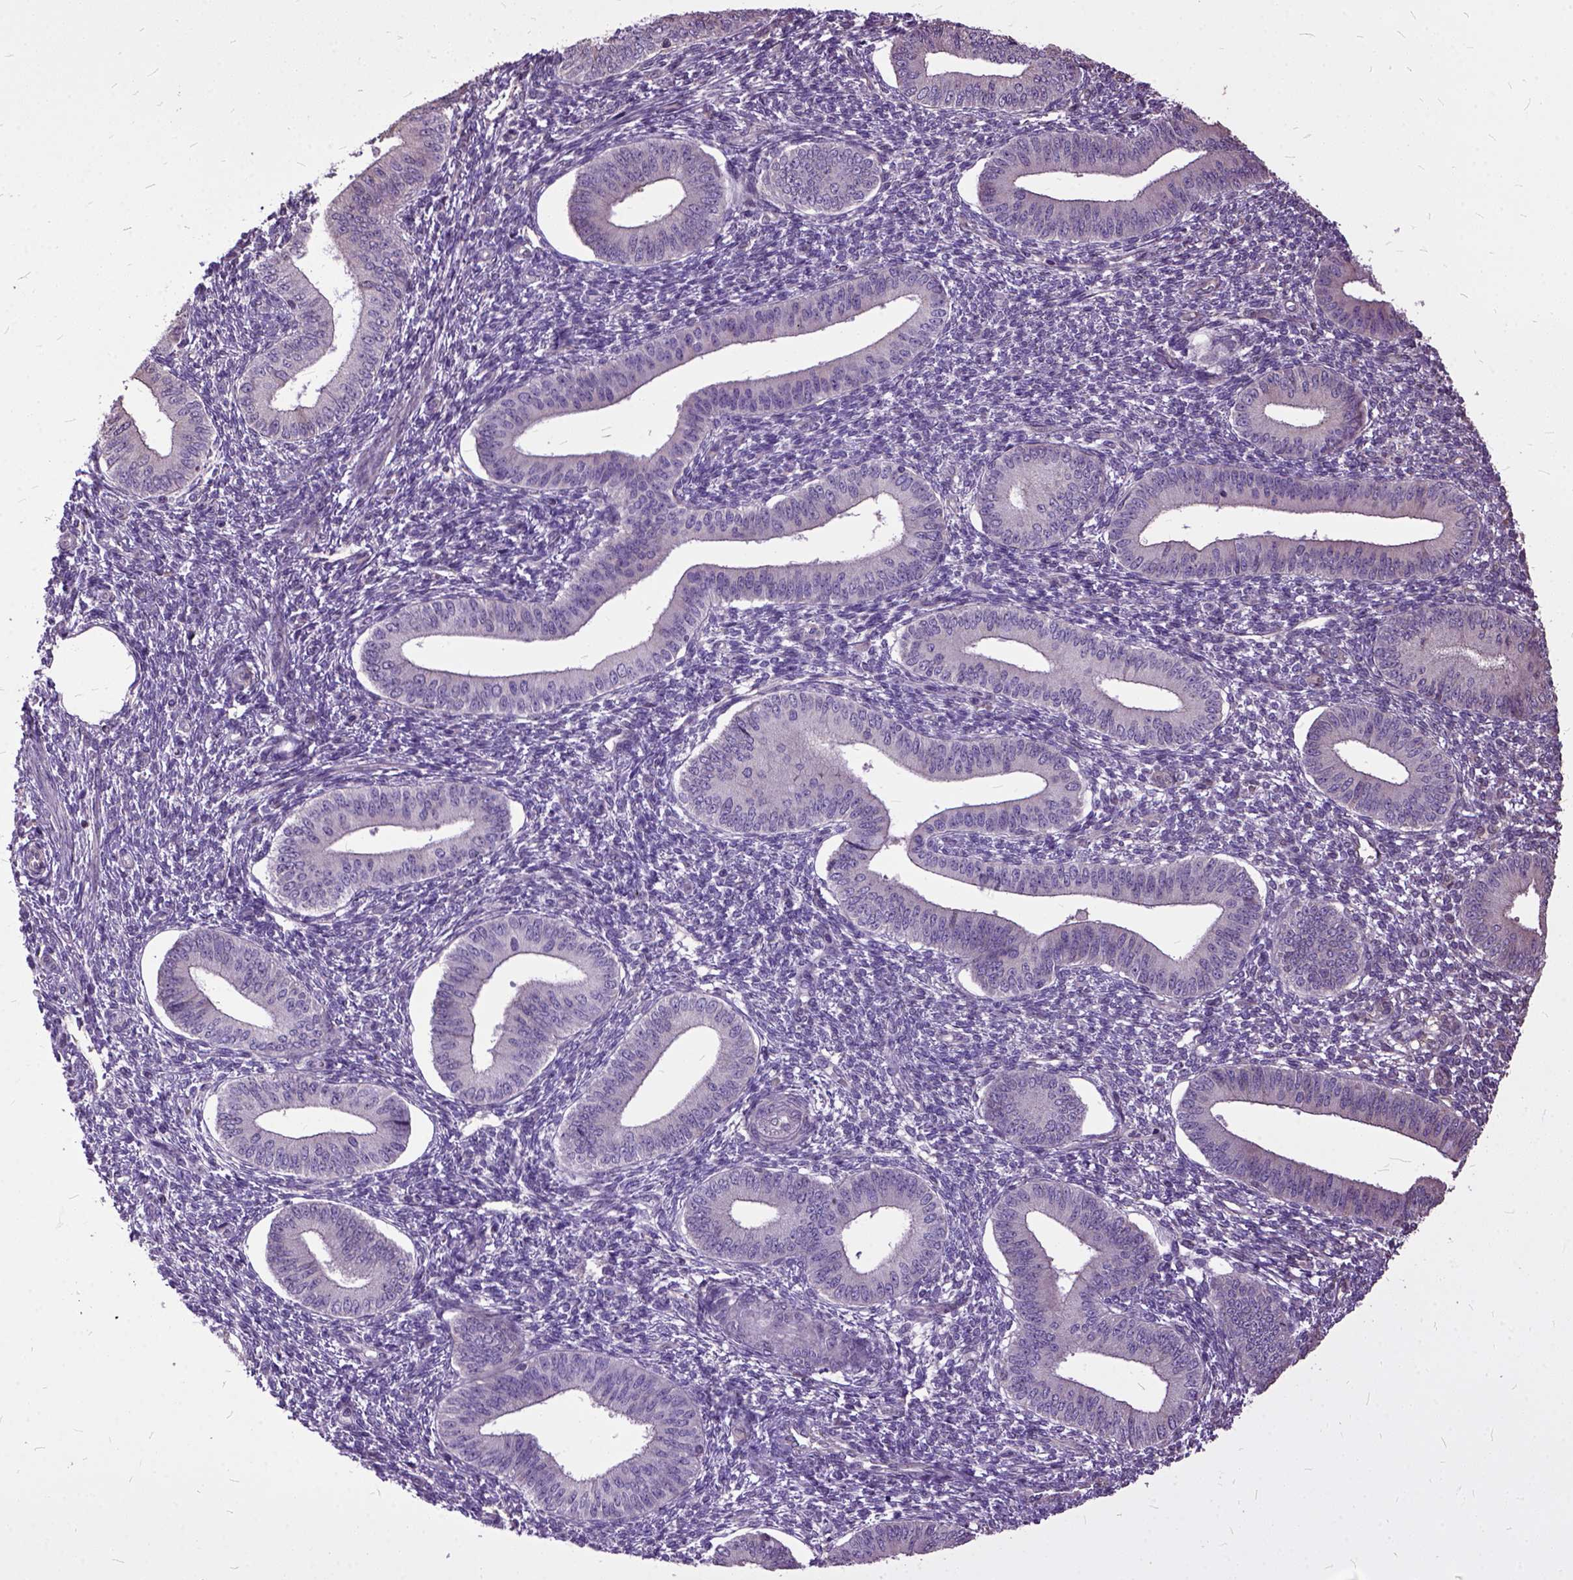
{"staining": {"intensity": "negative", "quantity": "none", "location": "none"}, "tissue": "endometrium", "cell_type": "Cells in endometrial stroma", "image_type": "normal", "snomed": [{"axis": "morphology", "description": "Normal tissue, NOS"}, {"axis": "topography", "description": "Endometrium"}], "caption": "This is a micrograph of IHC staining of normal endometrium, which shows no expression in cells in endometrial stroma. Brightfield microscopy of IHC stained with DAB (brown) and hematoxylin (blue), captured at high magnification.", "gene": "AREG", "patient": {"sex": "female", "age": 42}}